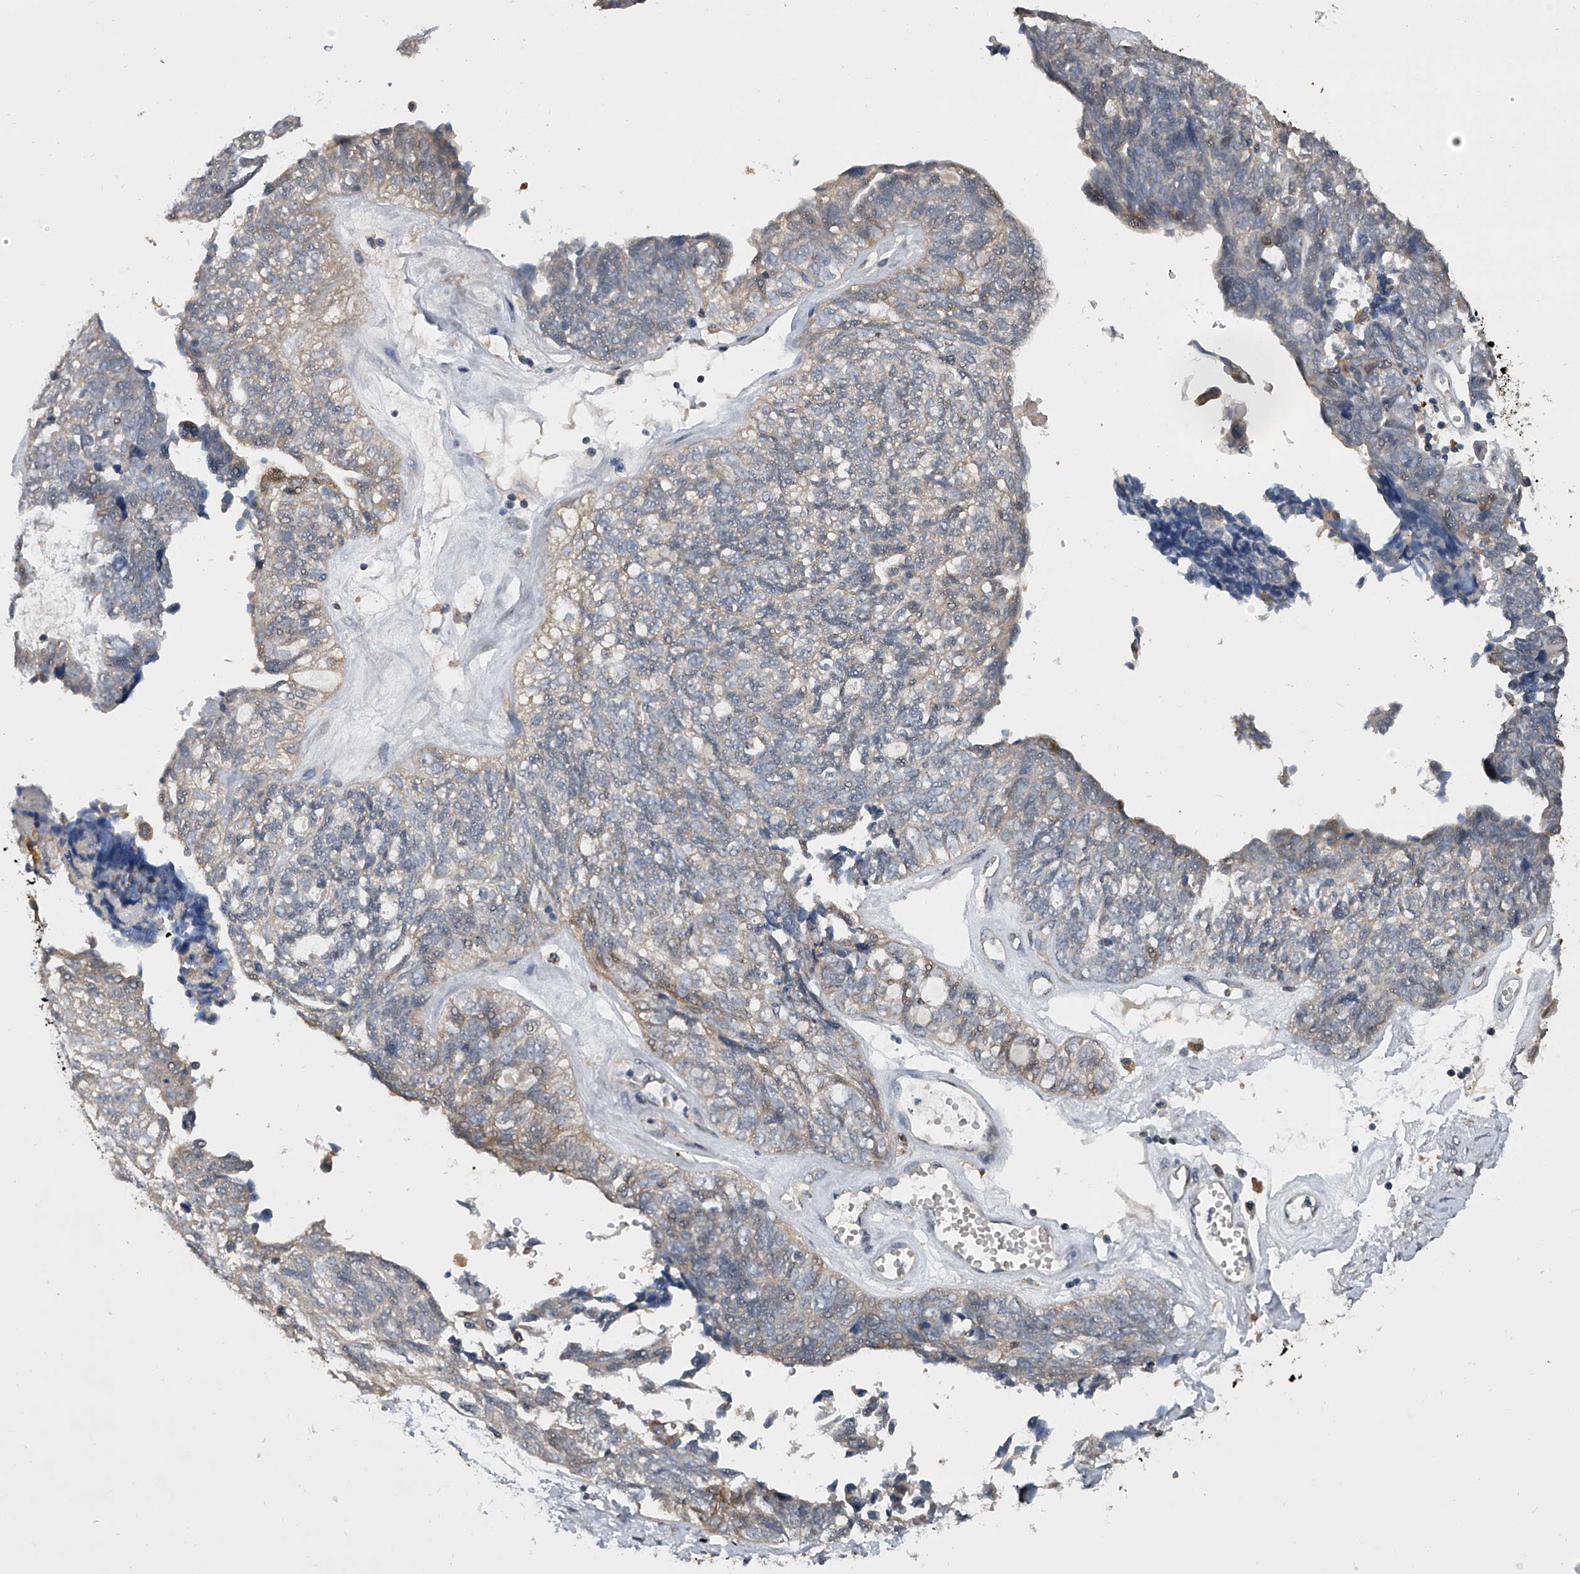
{"staining": {"intensity": "weak", "quantity": "<25%", "location": "cytoplasmic/membranous"}, "tissue": "ovarian cancer", "cell_type": "Tumor cells", "image_type": "cancer", "snomed": [{"axis": "morphology", "description": "Cystadenocarcinoma, serous, NOS"}, {"axis": "topography", "description": "Ovary"}], "caption": "High power microscopy micrograph of an IHC micrograph of serous cystadenocarcinoma (ovarian), revealing no significant expression in tumor cells.", "gene": "DOCK9", "patient": {"sex": "female", "age": 79}}